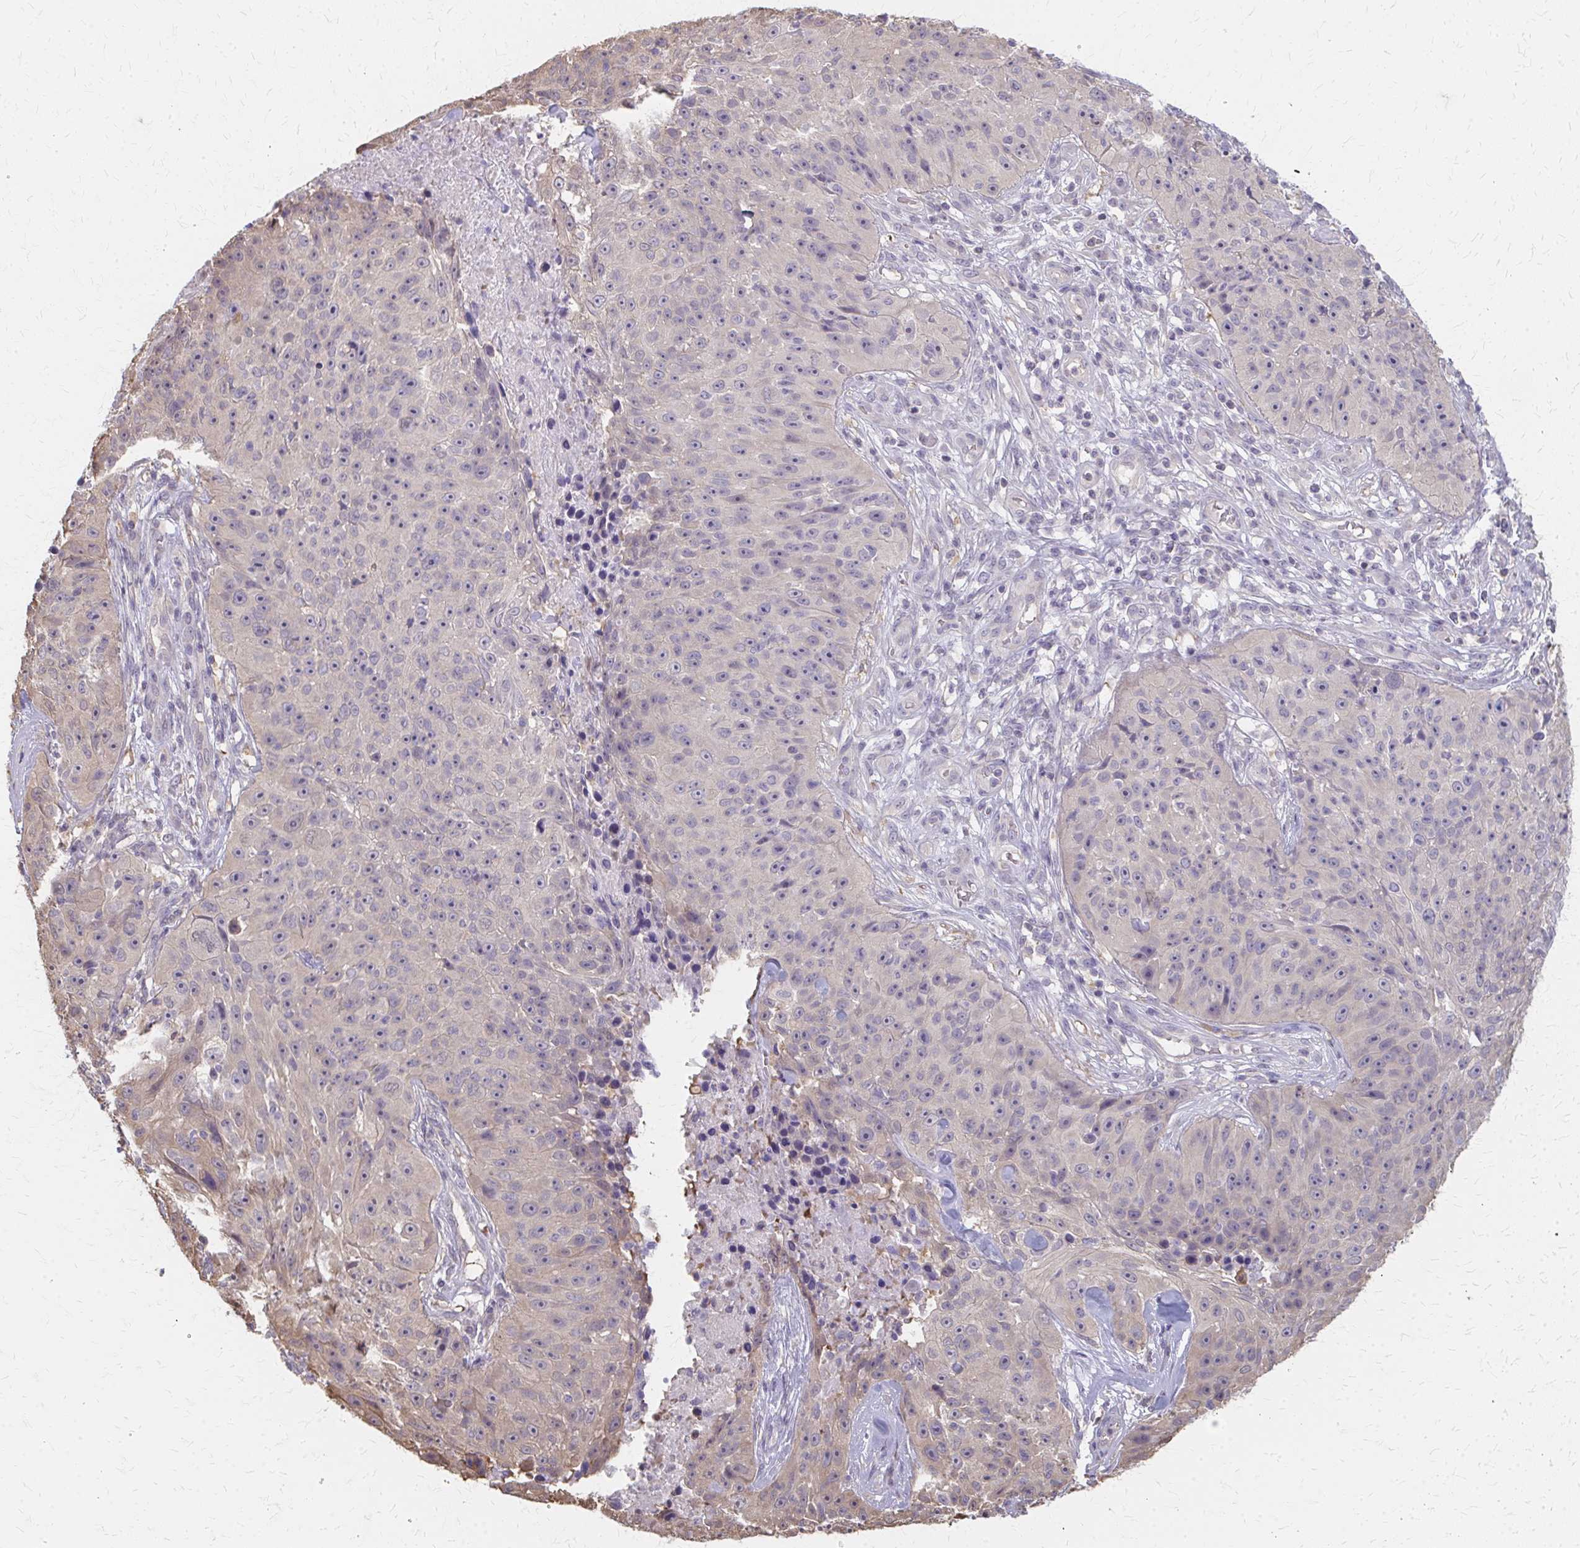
{"staining": {"intensity": "weak", "quantity": "<25%", "location": "cytoplasmic/membranous"}, "tissue": "skin cancer", "cell_type": "Tumor cells", "image_type": "cancer", "snomed": [{"axis": "morphology", "description": "Squamous cell carcinoma, NOS"}, {"axis": "topography", "description": "Skin"}], "caption": "Human skin cancer stained for a protein using immunohistochemistry demonstrates no expression in tumor cells.", "gene": "RABGAP1L", "patient": {"sex": "female", "age": 87}}